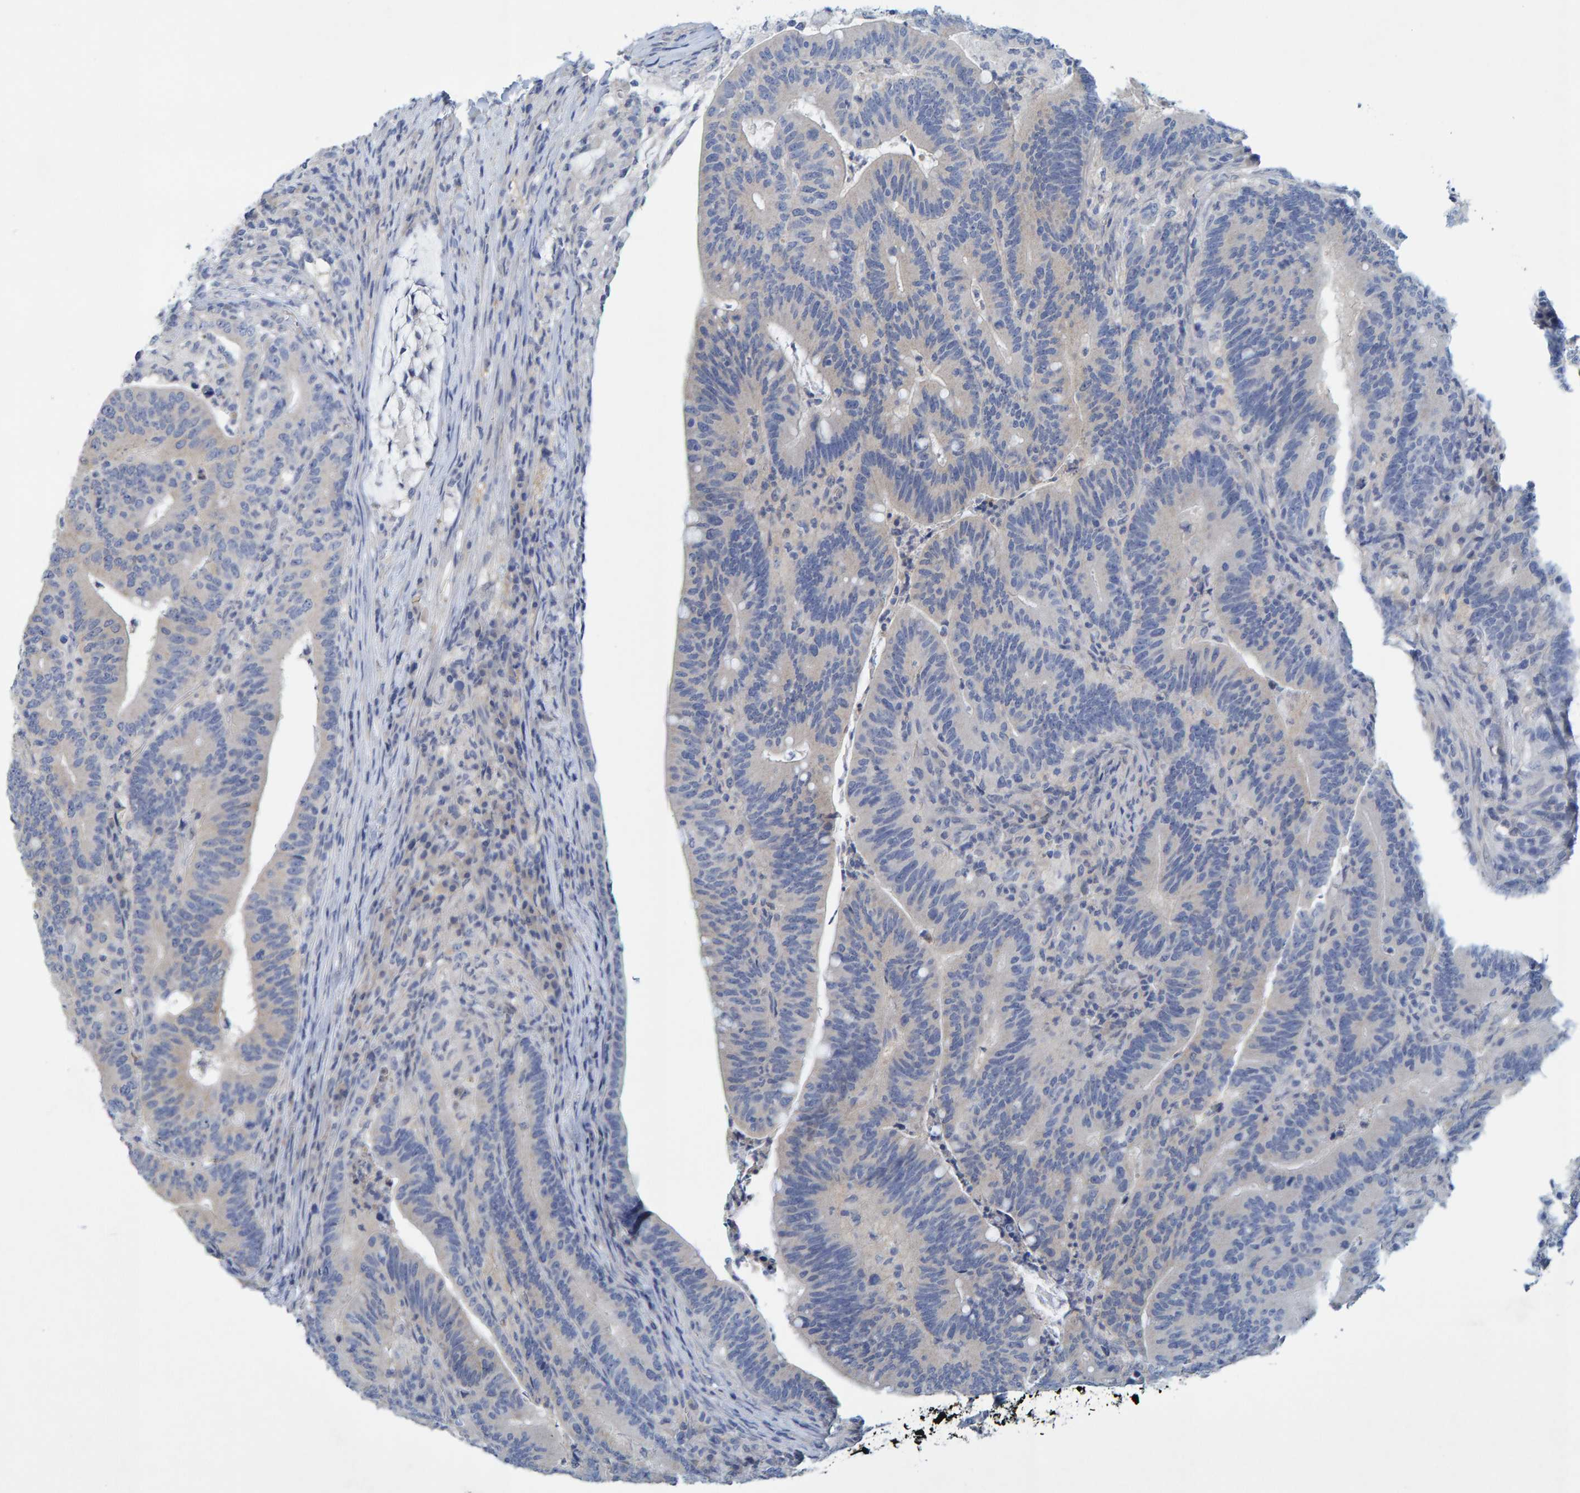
{"staining": {"intensity": "negative", "quantity": "none", "location": "none"}, "tissue": "colorectal cancer", "cell_type": "Tumor cells", "image_type": "cancer", "snomed": [{"axis": "morphology", "description": "Adenocarcinoma, NOS"}, {"axis": "topography", "description": "Colon"}], "caption": "Immunohistochemical staining of colorectal adenocarcinoma demonstrates no significant expression in tumor cells. (Brightfield microscopy of DAB (3,3'-diaminobenzidine) immunohistochemistry (IHC) at high magnification).", "gene": "ALAD", "patient": {"sex": "female", "age": 66}}